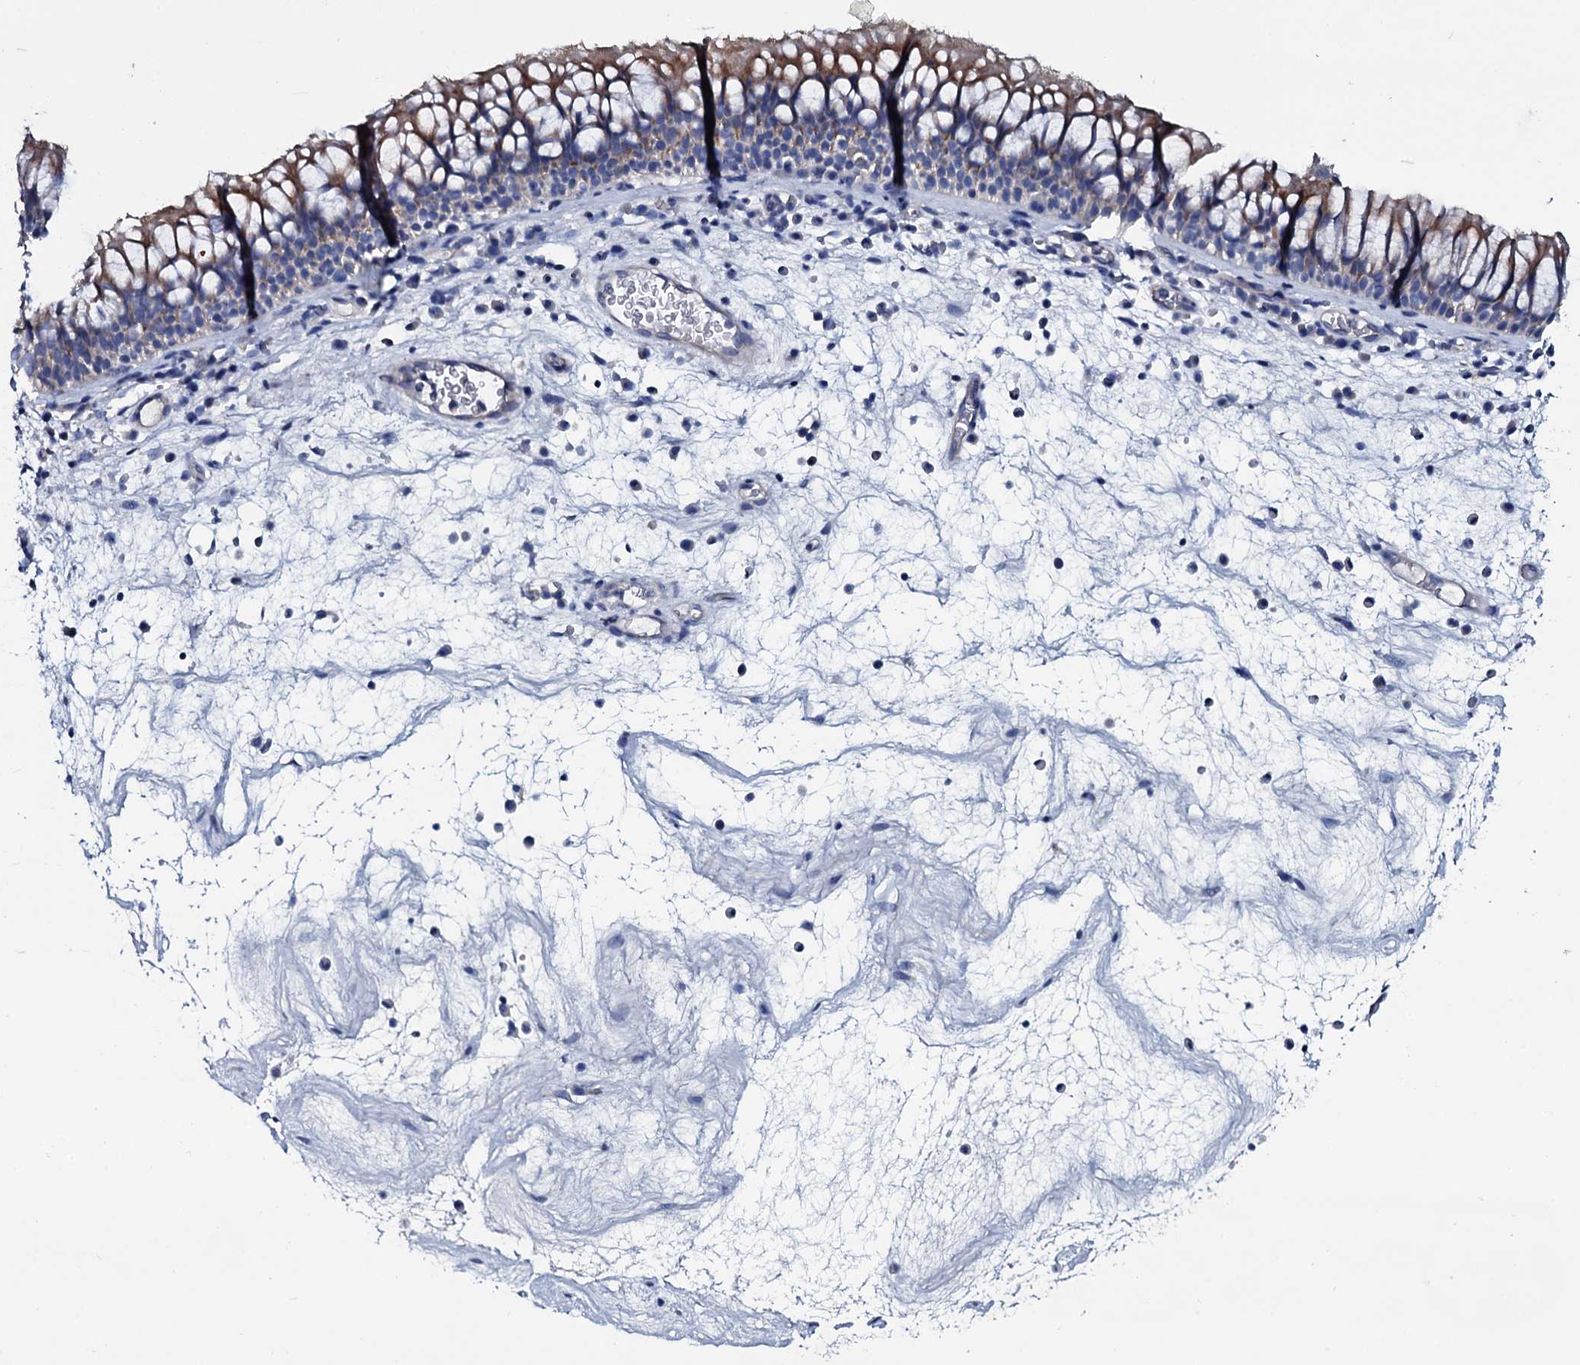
{"staining": {"intensity": "moderate", "quantity": "25%-75%", "location": "cytoplasmic/membranous"}, "tissue": "nasopharynx", "cell_type": "Respiratory epithelial cells", "image_type": "normal", "snomed": [{"axis": "morphology", "description": "Normal tissue, NOS"}, {"axis": "morphology", "description": "Inflammation, NOS"}, {"axis": "morphology", "description": "Malignant melanoma, Metastatic site"}, {"axis": "topography", "description": "Nasopharynx"}], "caption": "IHC (DAB (3,3'-diaminobenzidine)) staining of unremarkable human nasopharynx shows moderate cytoplasmic/membranous protein expression in about 25%-75% of respiratory epithelial cells. The protein is shown in brown color, while the nuclei are stained blue.", "gene": "GYS2", "patient": {"sex": "male", "age": 70}}